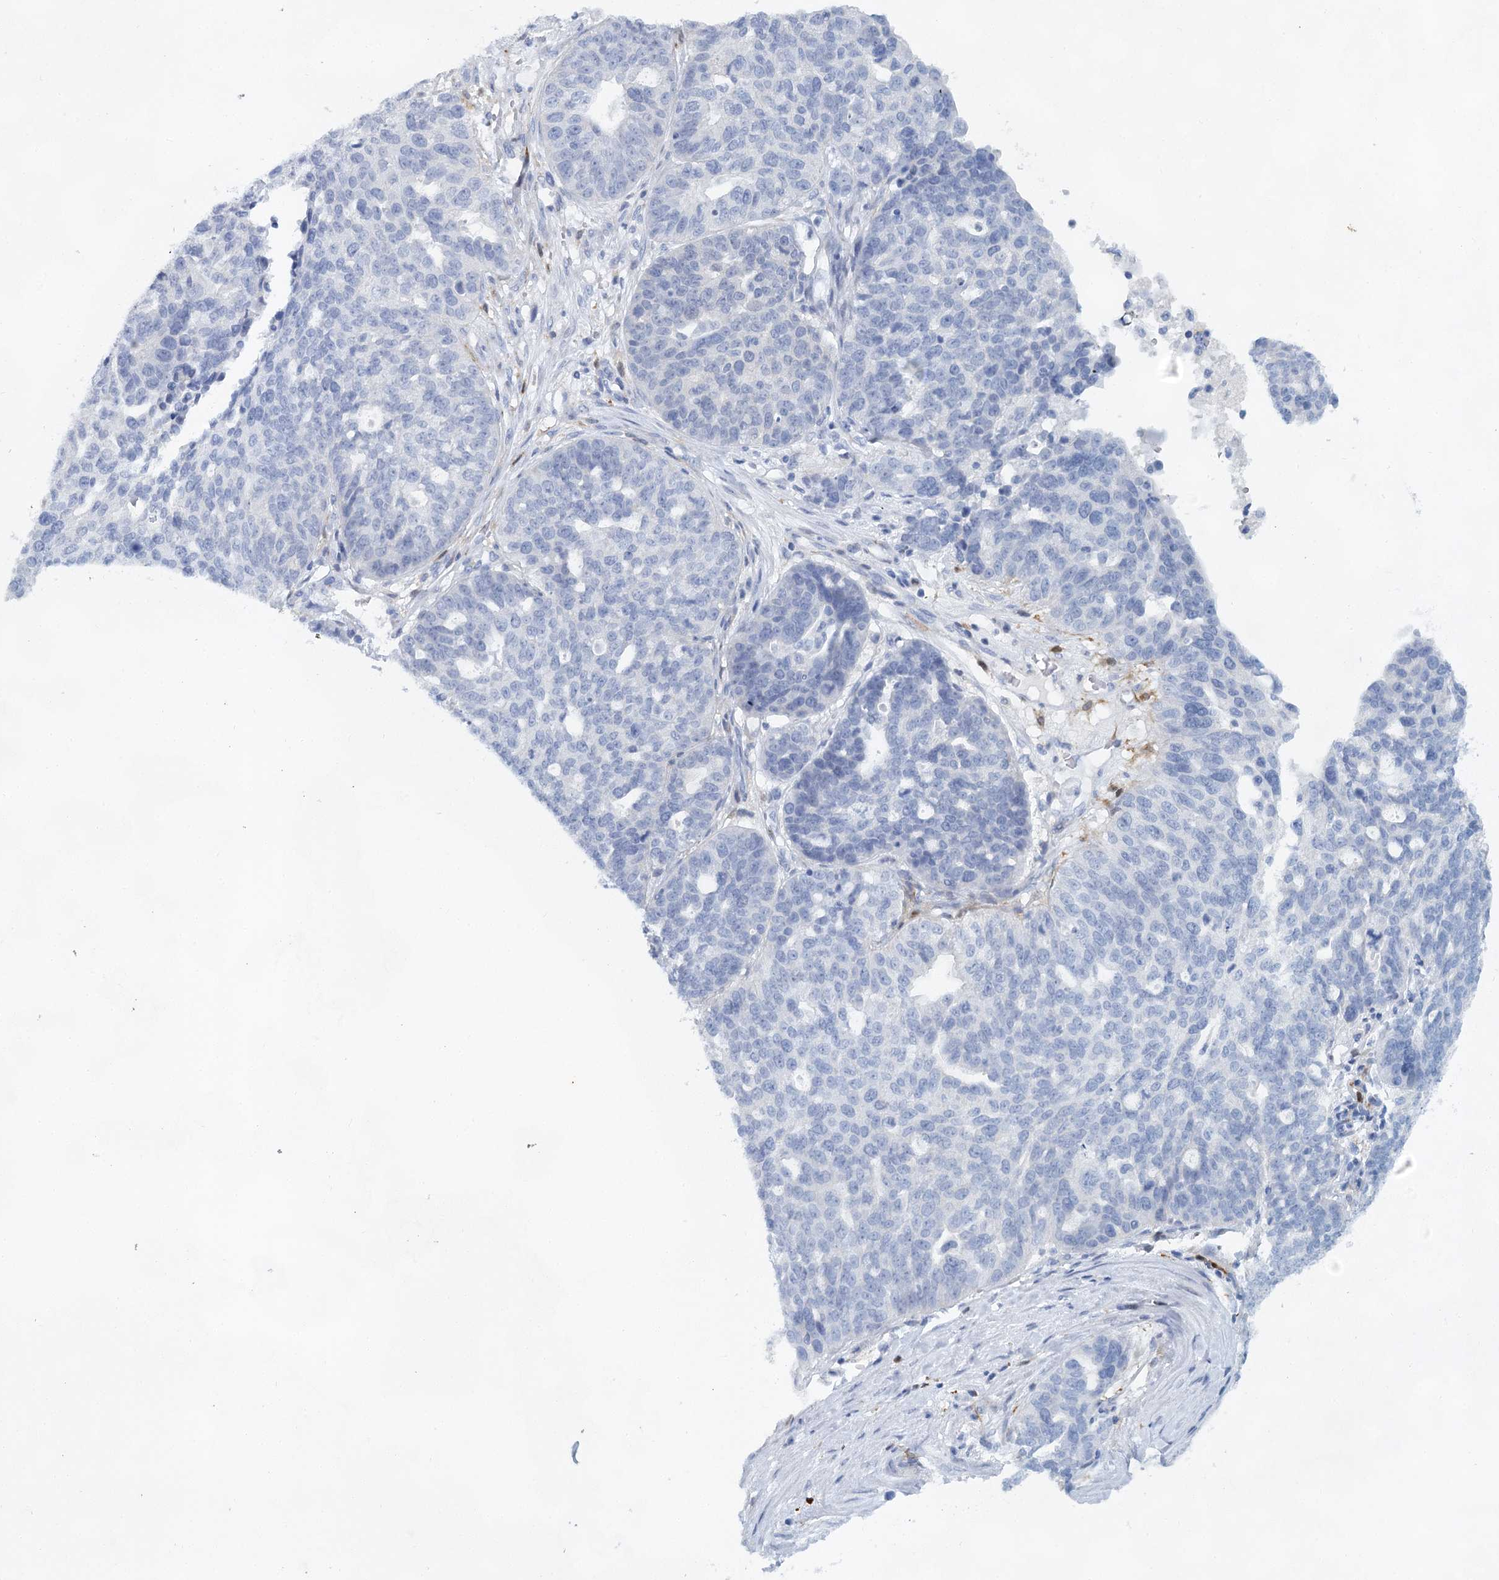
{"staining": {"intensity": "negative", "quantity": "none", "location": "none"}, "tissue": "ovarian cancer", "cell_type": "Tumor cells", "image_type": "cancer", "snomed": [{"axis": "morphology", "description": "Cystadenocarcinoma, serous, NOS"}, {"axis": "topography", "description": "Ovary"}], "caption": "IHC image of neoplastic tissue: human serous cystadenocarcinoma (ovarian) stained with DAB (3,3'-diaminobenzidine) demonstrates no significant protein expression in tumor cells.", "gene": "SLC19A3", "patient": {"sex": "female", "age": 59}}